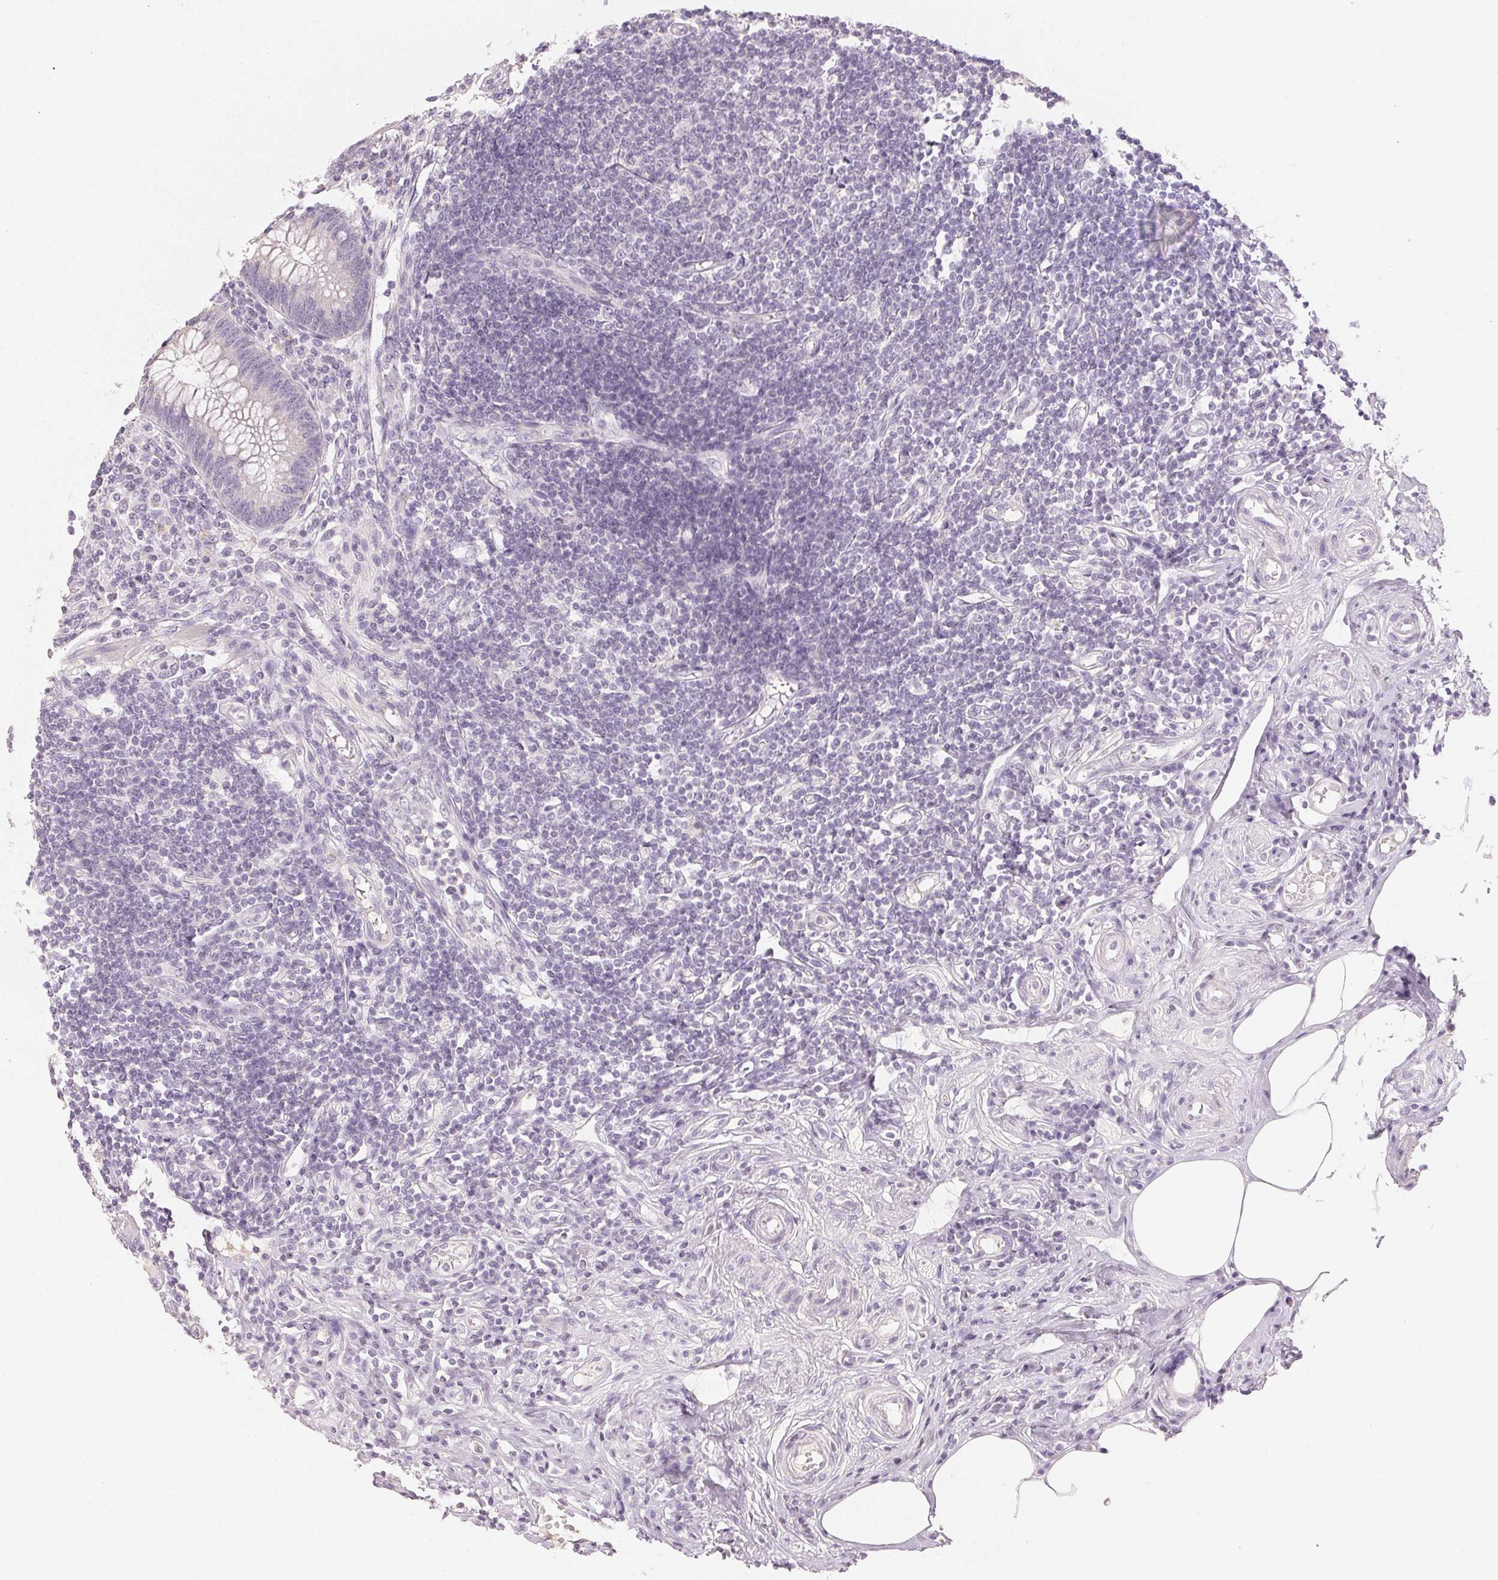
{"staining": {"intensity": "weak", "quantity": "<25%", "location": "cytoplasmic/membranous"}, "tissue": "appendix", "cell_type": "Glandular cells", "image_type": "normal", "snomed": [{"axis": "morphology", "description": "Normal tissue, NOS"}, {"axis": "topography", "description": "Appendix"}], "caption": "Image shows no protein expression in glandular cells of unremarkable appendix.", "gene": "LVRN", "patient": {"sex": "female", "age": 57}}